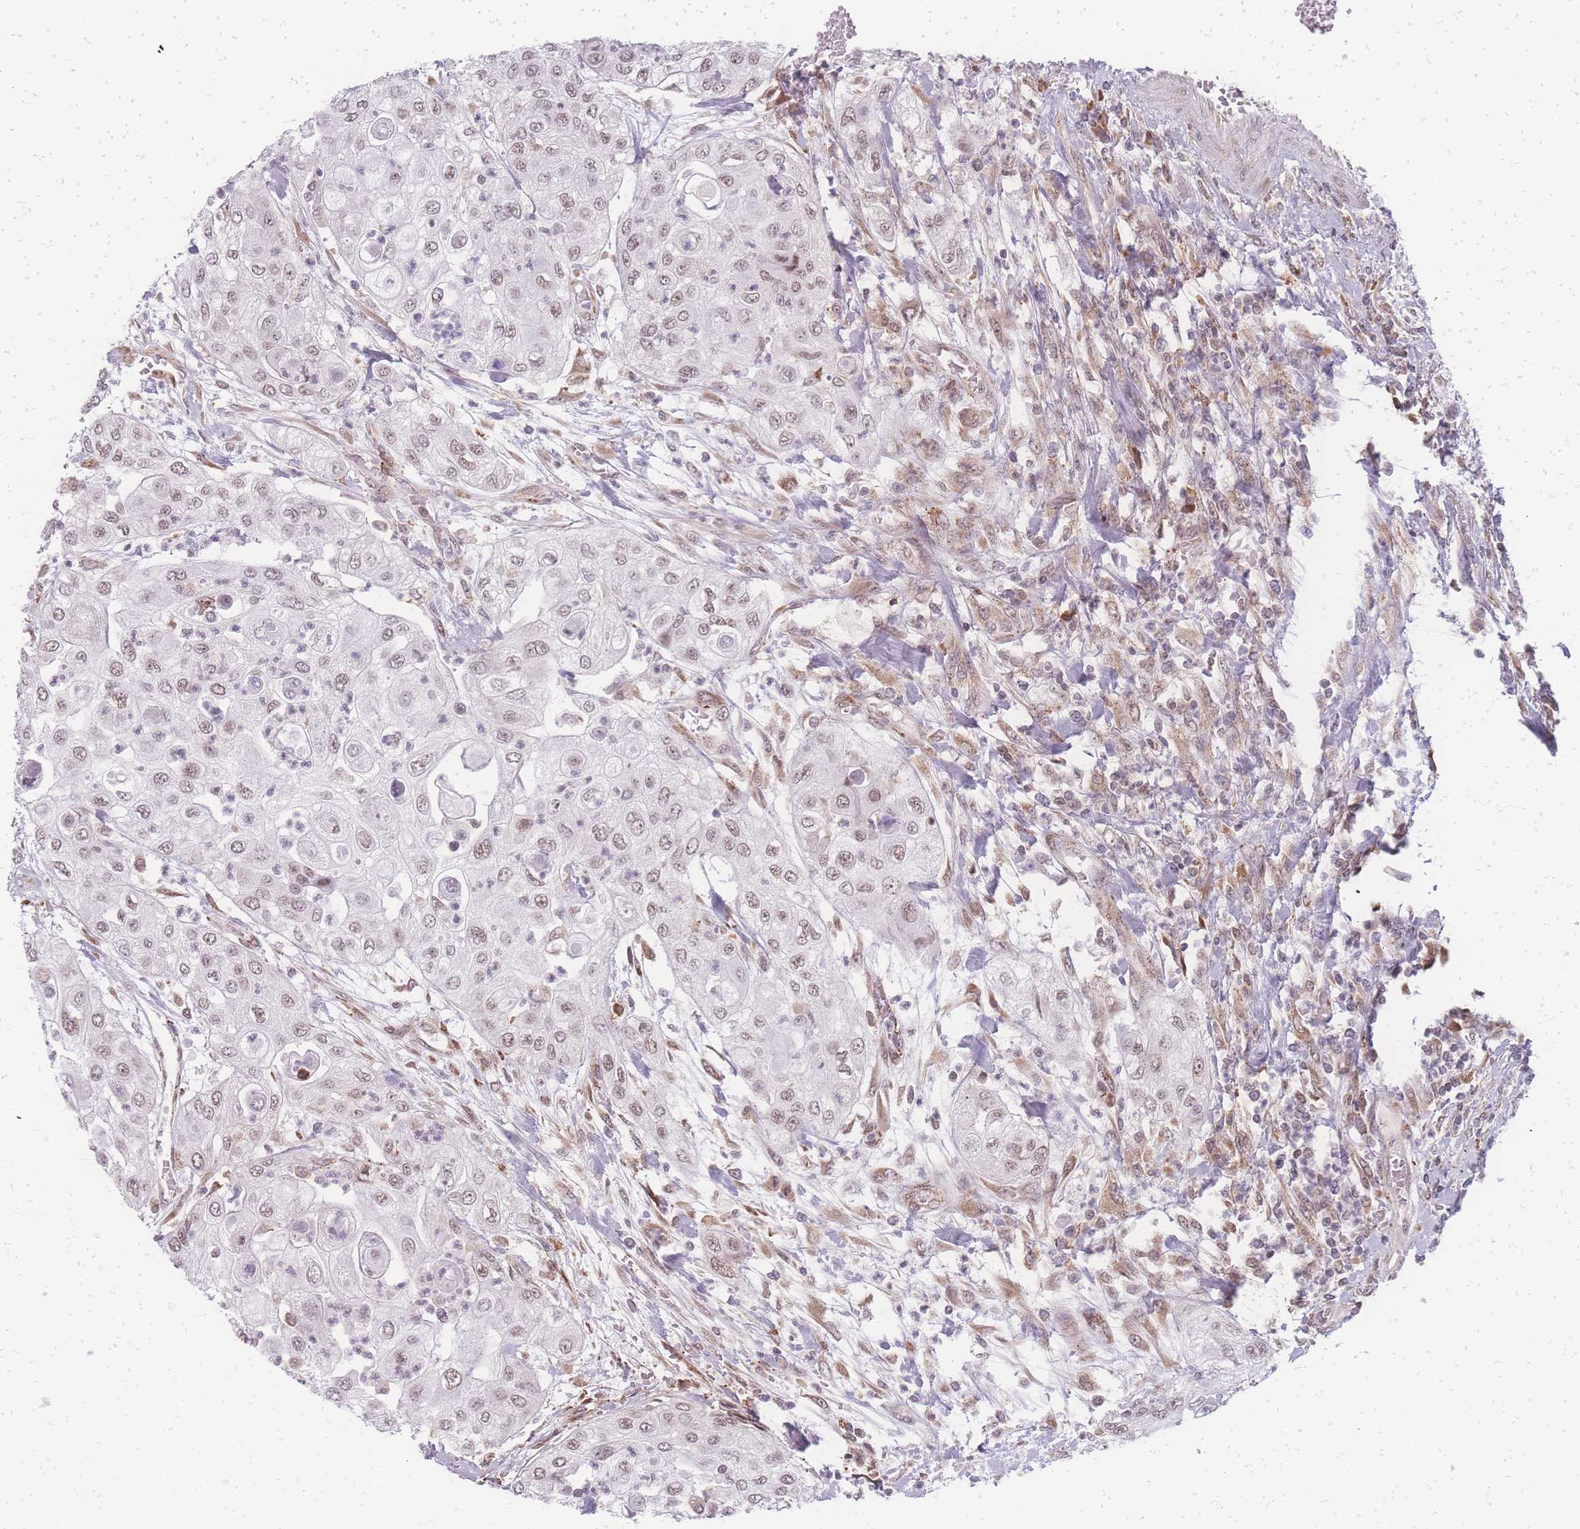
{"staining": {"intensity": "weak", "quantity": "25%-75%", "location": "nuclear"}, "tissue": "urothelial cancer", "cell_type": "Tumor cells", "image_type": "cancer", "snomed": [{"axis": "morphology", "description": "Urothelial carcinoma, High grade"}, {"axis": "topography", "description": "Urinary bladder"}], "caption": "Human high-grade urothelial carcinoma stained with a protein marker reveals weak staining in tumor cells.", "gene": "ZC3H13", "patient": {"sex": "female", "age": 79}}